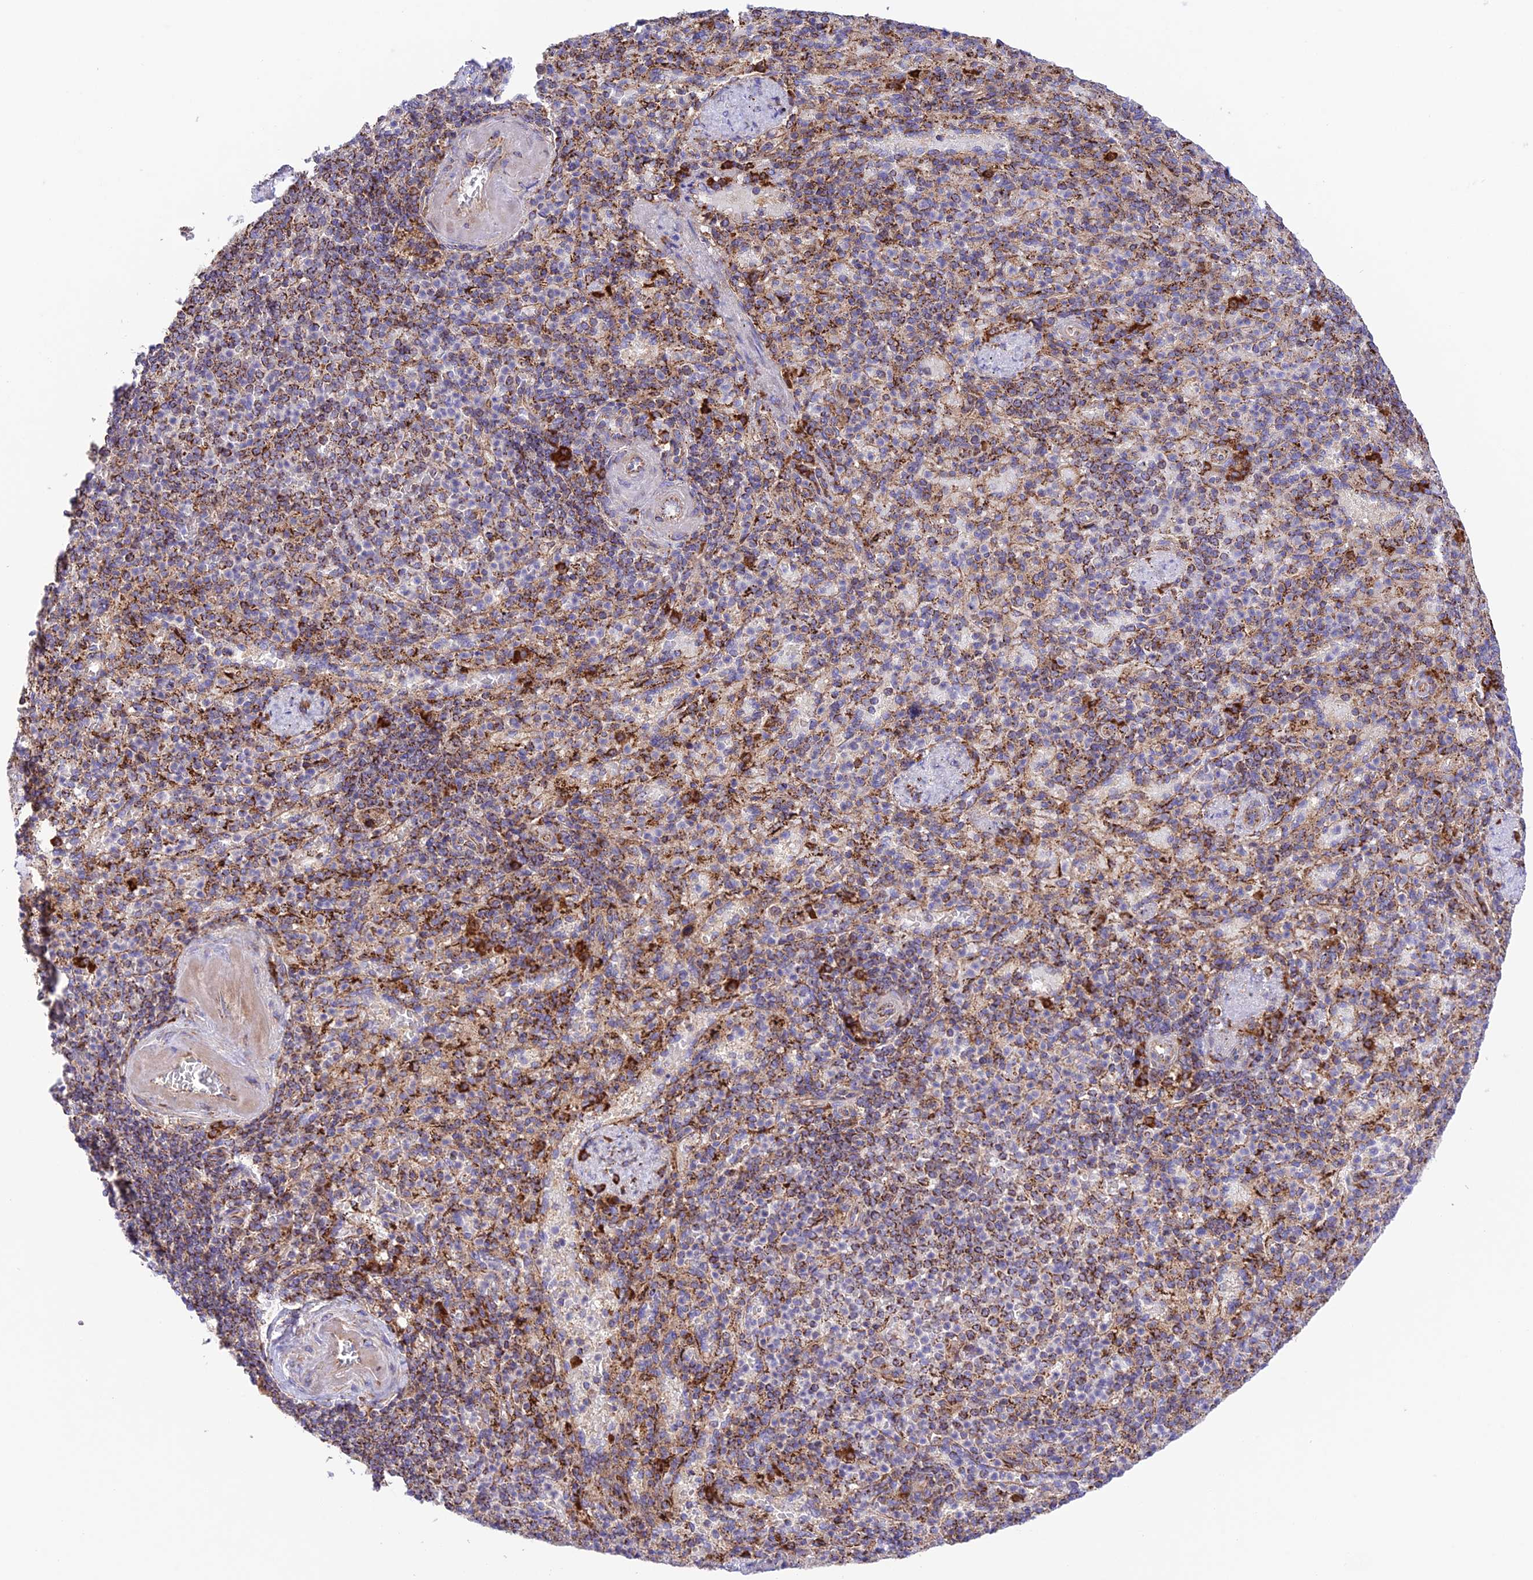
{"staining": {"intensity": "moderate", "quantity": "25%-75%", "location": "cytoplasmic/membranous"}, "tissue": "spleen", "cell_type": "Cells in red pulp", "image_type": "normal", "snomed": [{"axis": "morphology", "description": "Normal tissue, NOS"}, {"axis": "topography", "description": "Spleen"}], "caption": "This micrograph displays IHC staining of unremarkable human spleen, with medium moderate cytoplasmic/membranous expression in about 25%-75% of cells in red pulp.", "gene": "UAP1L1", "patient": {"sex": "female", "age": 74}}